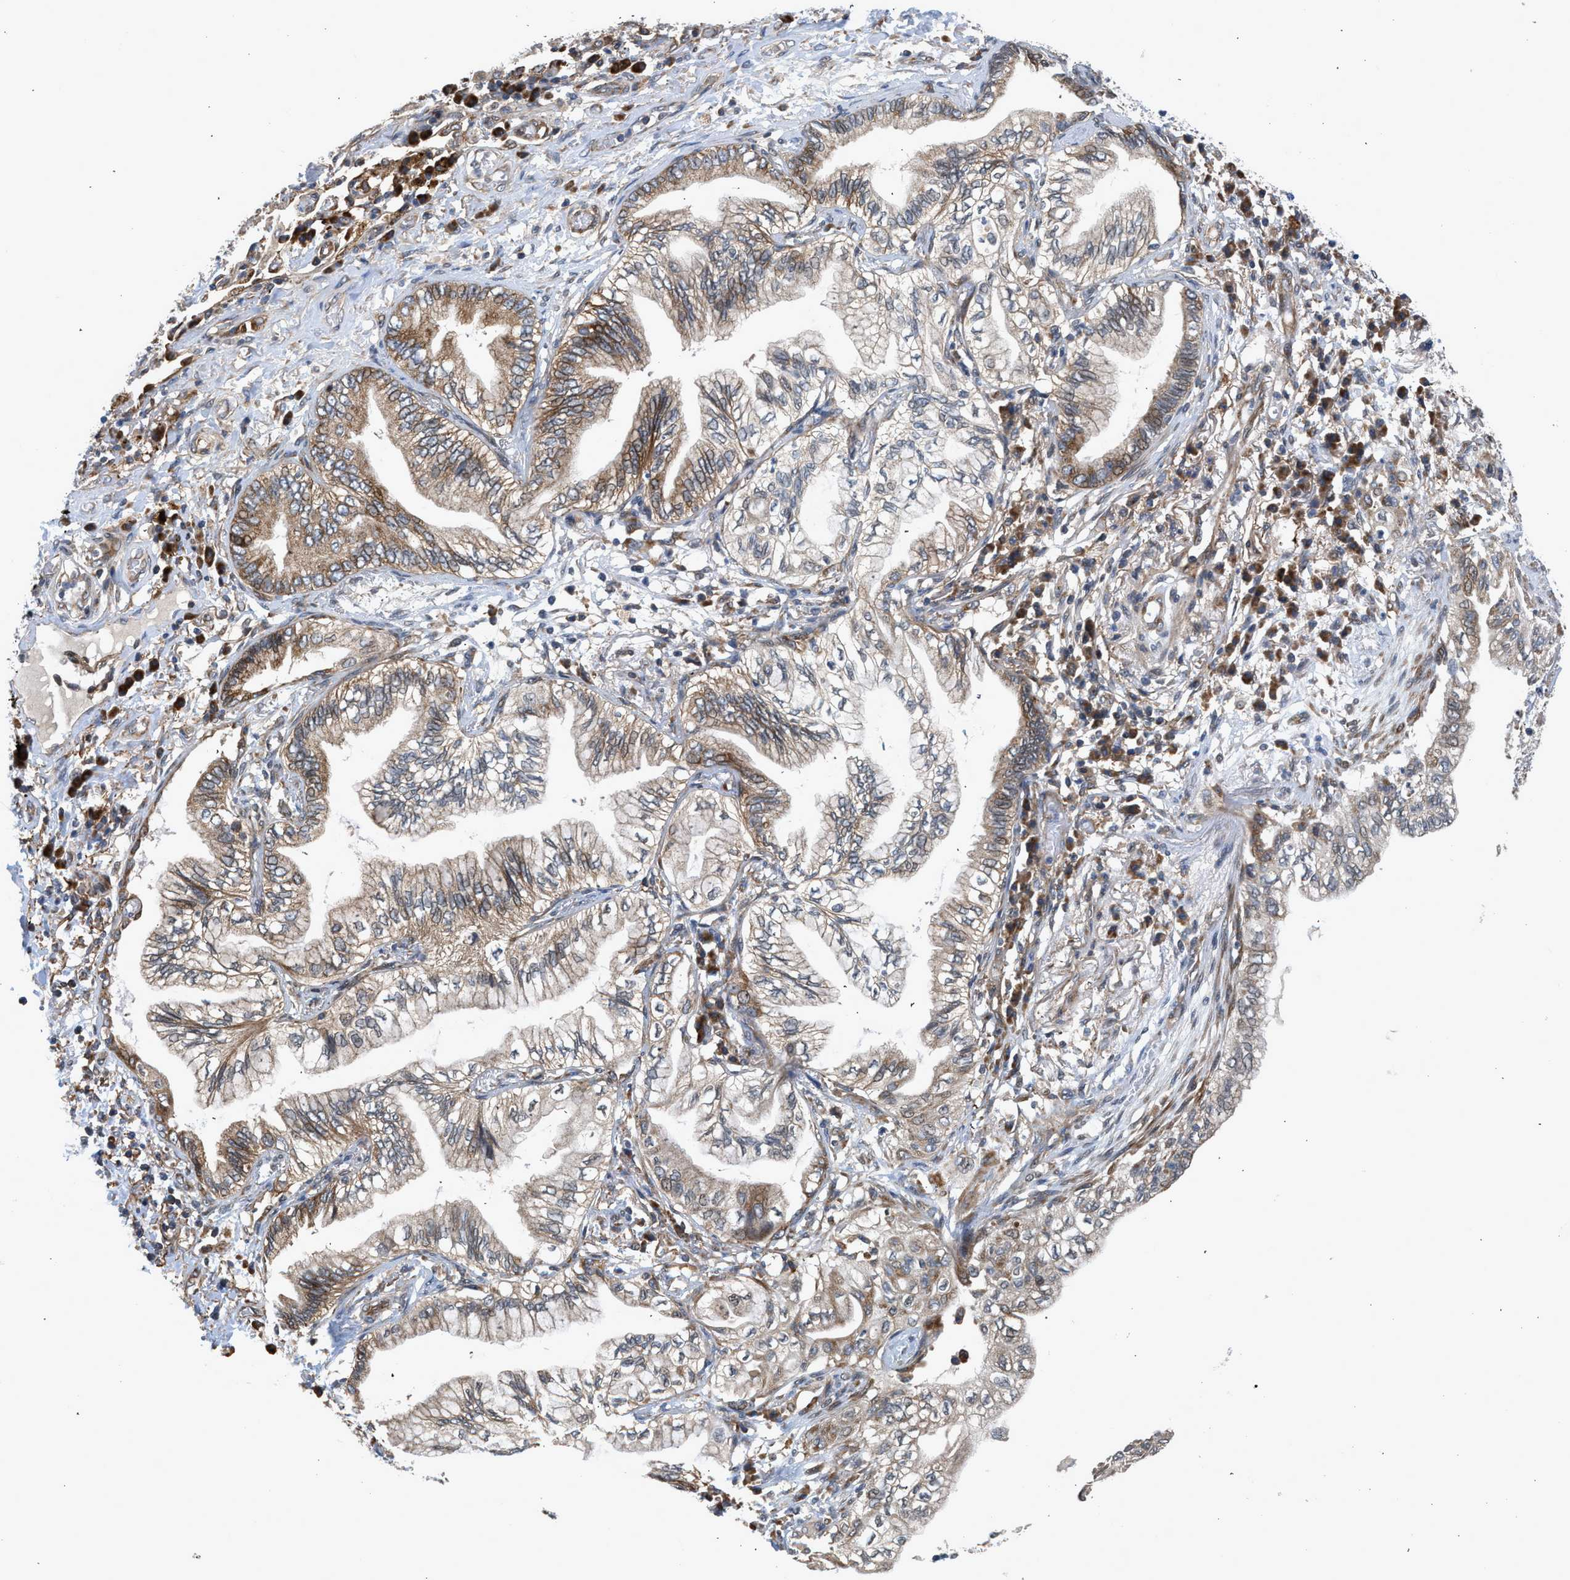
{"staining": {"intensity": "moderate", "quantity": "25%-75%", "location": "cytoplasmic/membranous"}, "tissue": "lung cancer", "cell_type": "Tumor cells", "image_type": "cancer", "snomed": [{"axis": "morphology", "description": "Normal tissue, NOS"}, {"axis": "morphology", "description": "Adenocarcinoma, NOS"}, {"axis": "topography", "description": "Bronchus"}, {"axis": "topography", "description": "Lung"}], "caption": "Tumor cells demonstrate medium levels of moderate cytoplasmic/membranous positivity in about 25%-75% of cells in lung cancer (adenocarcinoma).", "gene": "POLG2", "patient": {"sex": "female", "age": 70}}